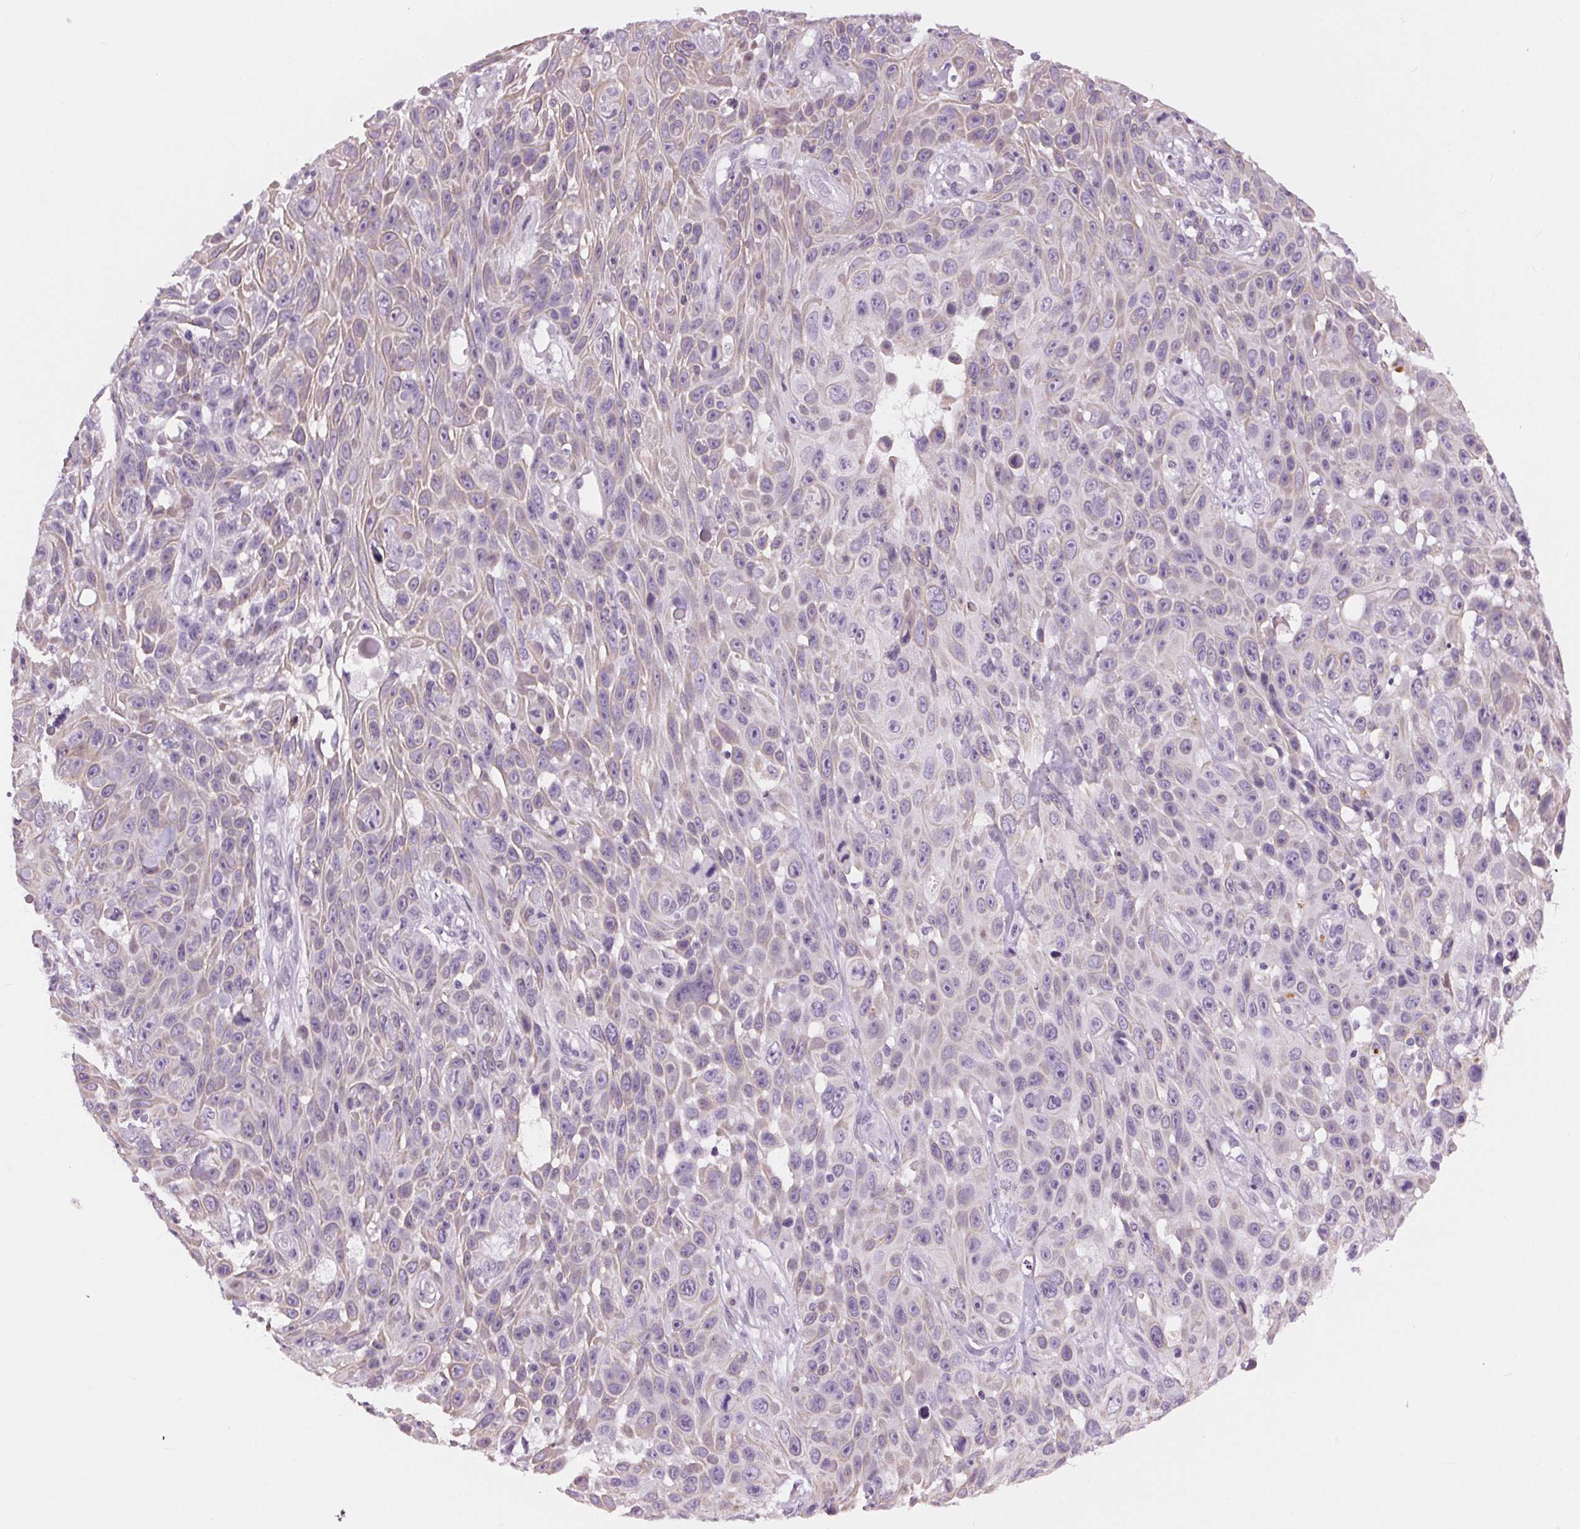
{"staining": {"intensity": "negative", "quantity": "none", "location": "none"}, "tissue": "skin cancer", "cell_type": "Tumor cells", "image_type": "cancer", "snomed": [{"axis": "morphology", "description": "Squamous cell carcinoma, NOS"}, {"axis": "topography", "description": "Skin"}], "caption": "This is a photomicrograph of IHC staining of squamous cell carcinoma (skin), which shows no positivity in tumor cells.", "gene": "MISP", "patient": {"sex": "male", "age": 82}}